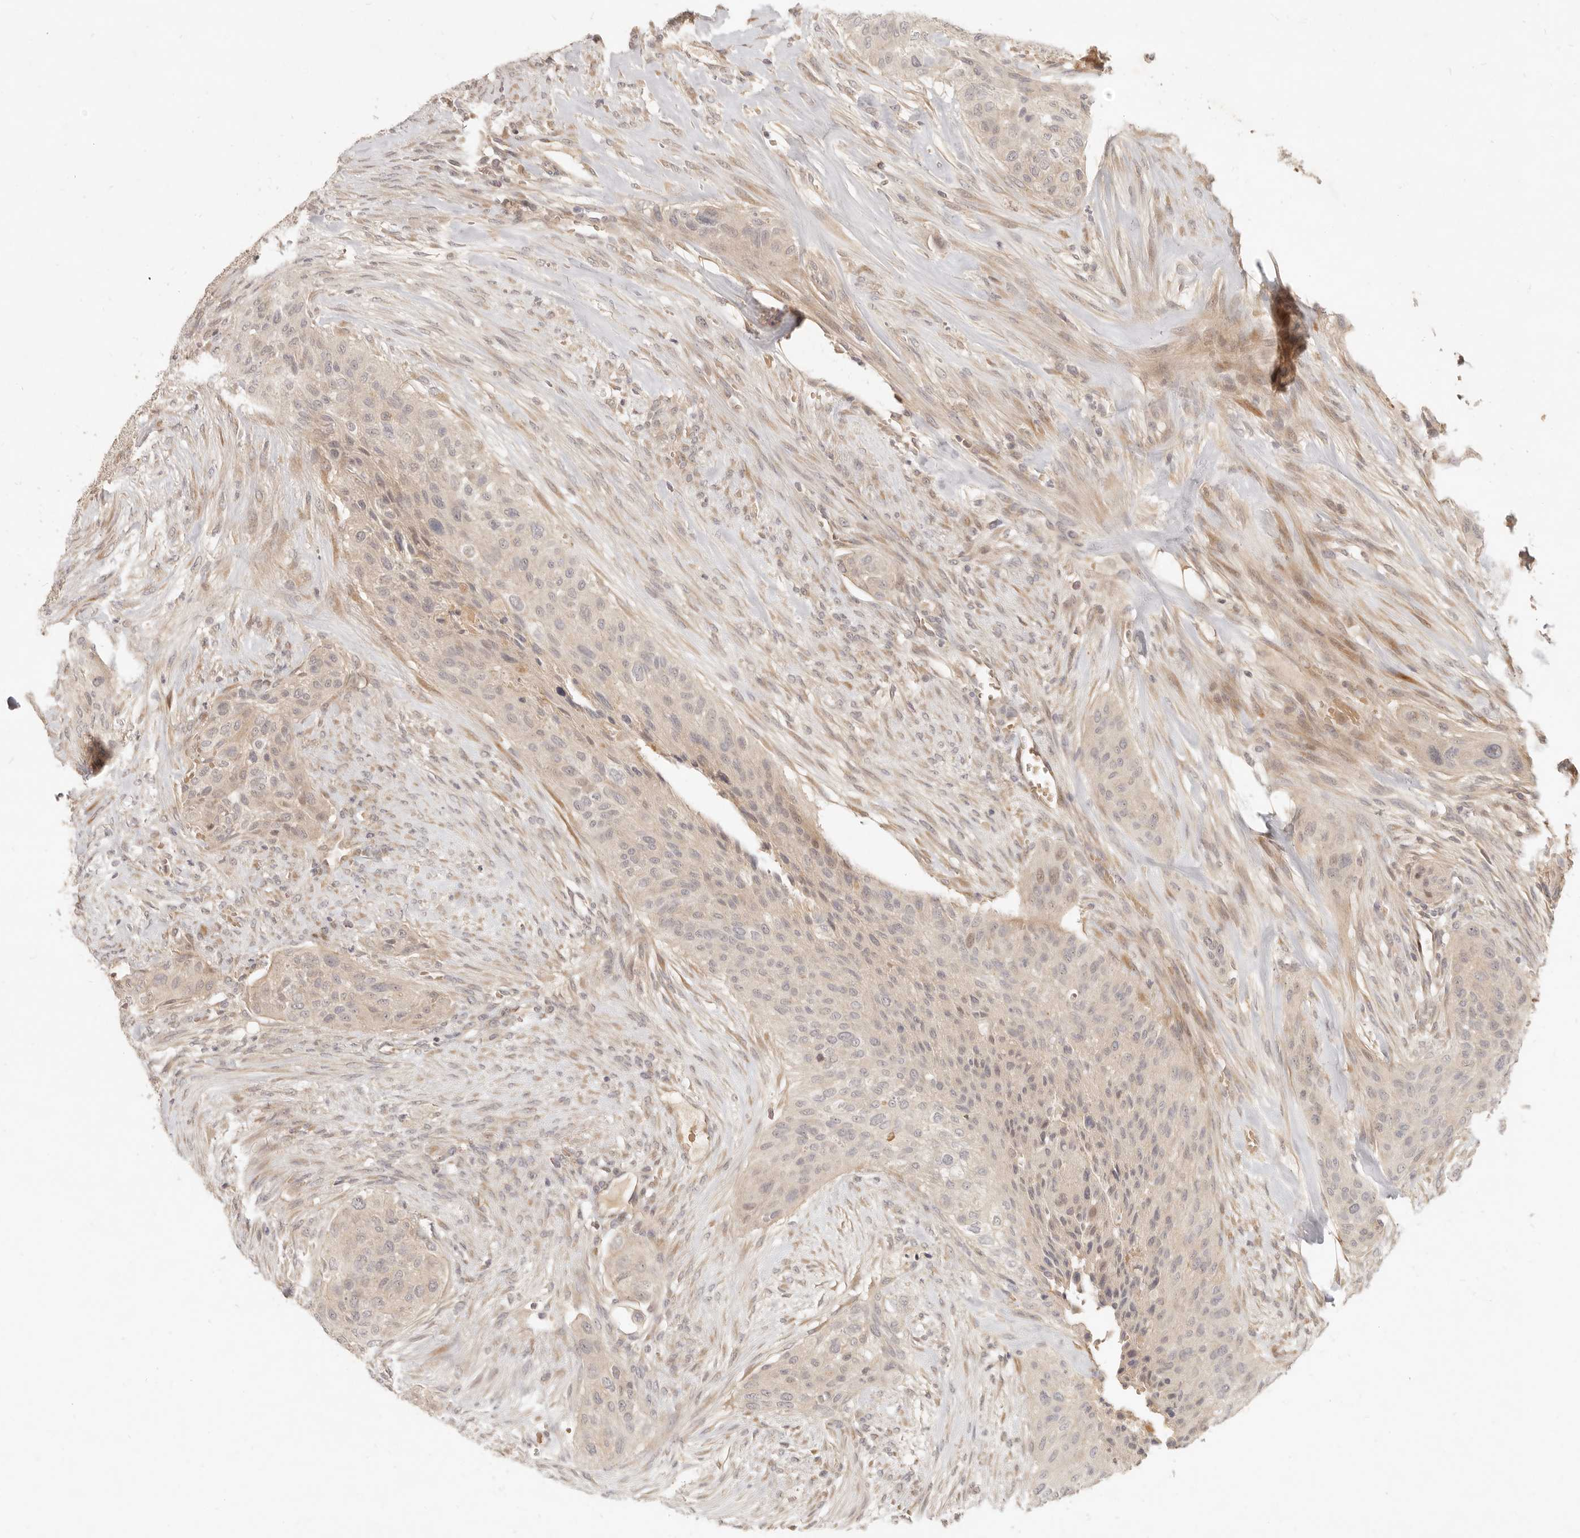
{"staining": {"intensity": "weak", "quantity": "25%-75%", "location": "cytoplasmic/membranous"}, "tissue": "urothelial cancer", "cell_type": "Tumor cells", "image_type": "cancer", "snomed": [{"axis": "morphology", "description": "Urothelial carcinoma, High grade"}, {"axis": "topography", "description": "Urinary bladder"}], "caption": "A brown stain shows weak cytoplasmic/membranous positivity of a protein in human urothelial cancer tumor cells.", "gene": "UBXN11", "patient": {"sex": "male", "age": 35}}